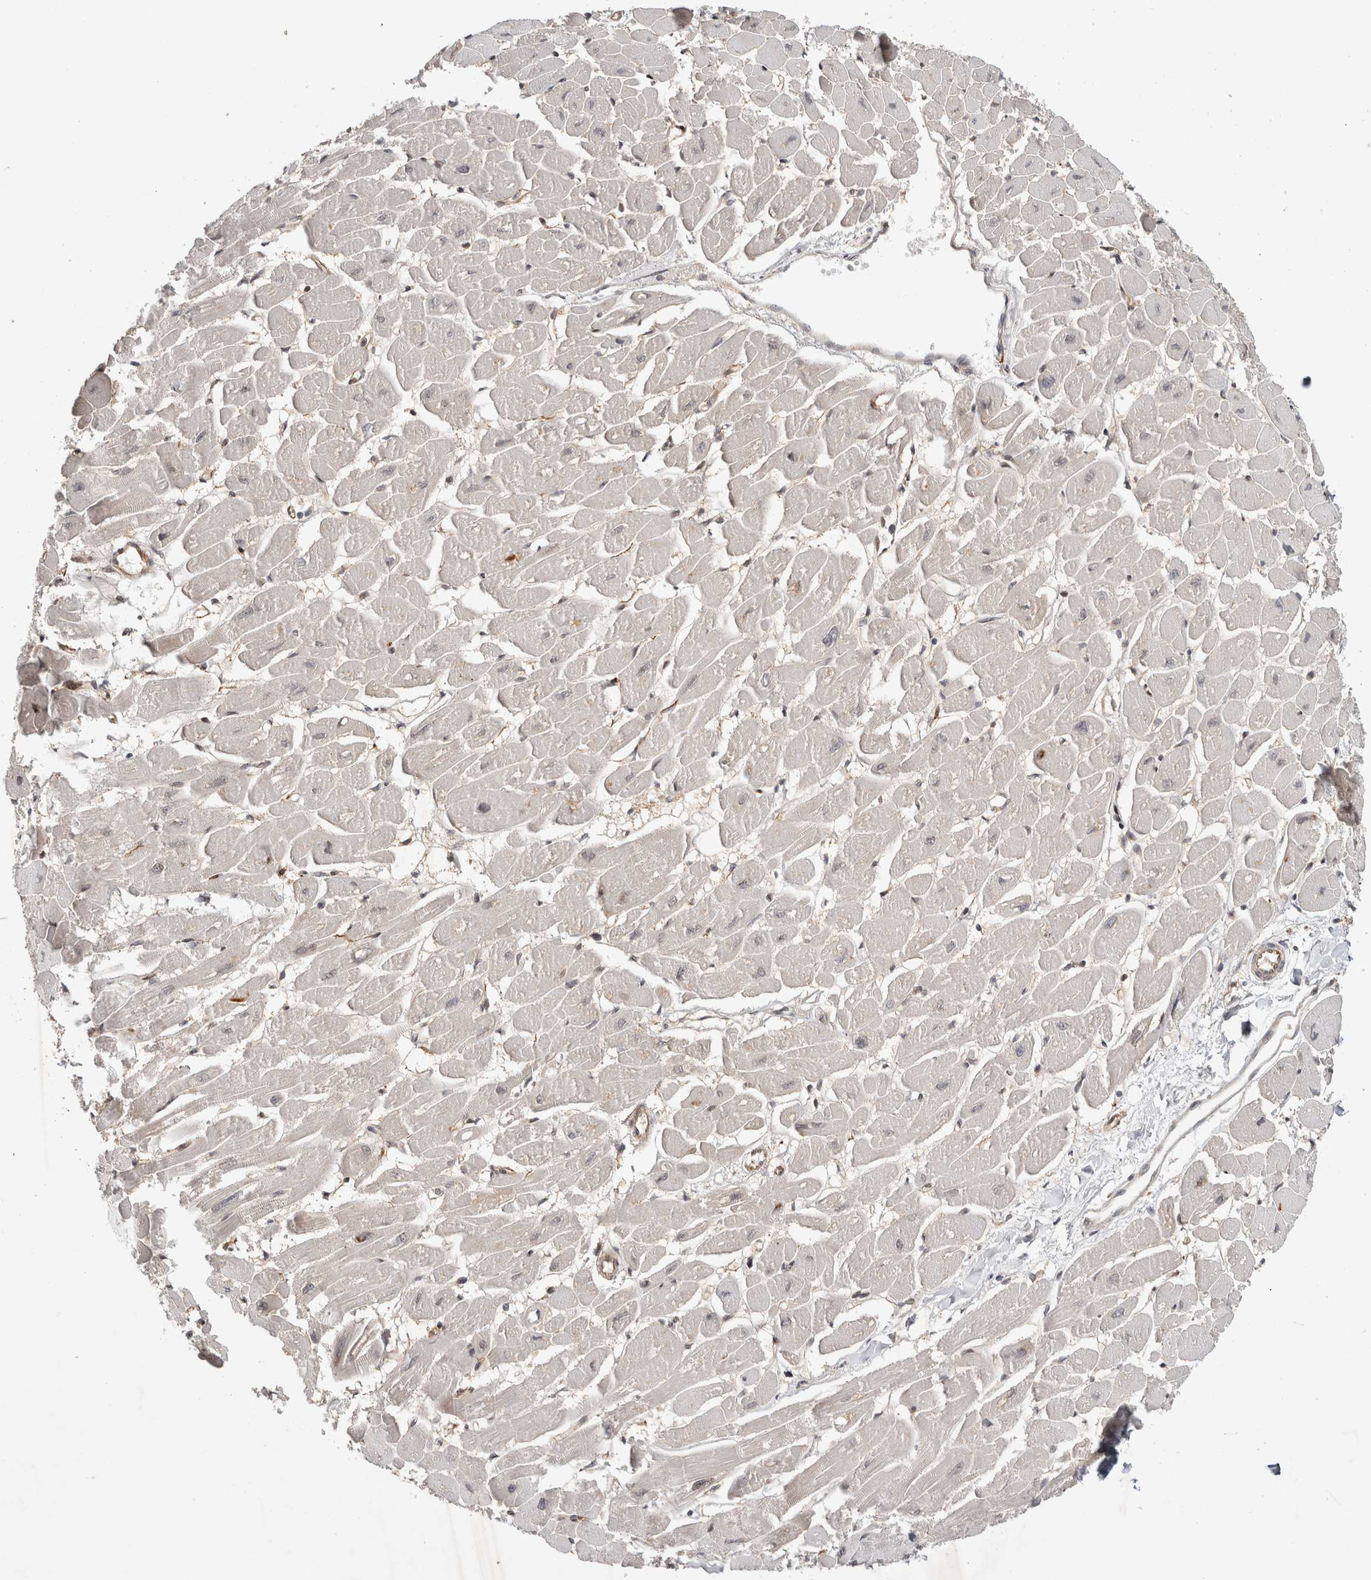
{"staining": {"intensity": "weak", "quantity": "25%-75%", "location": "cytoplasmic/membranous,nuclear"}, "tissue": "heart muscle", "cell_type": "Cardiomyocytes", "image_type": "normal", "snomed": [{"axis": "morphology", "description": "Normal tissue, NOS"}, {"axis": "topography", "description": "Heart"}], "caption": "IHC (DAB) staining of benign heart muscle demonstrates weak cytoplasmic/membranous,nuclear protein staining in approximately 25%-75% of cardiomyocytes.", "gene": "ZNF318", "patient": {"sex": "female", "age": 54}}